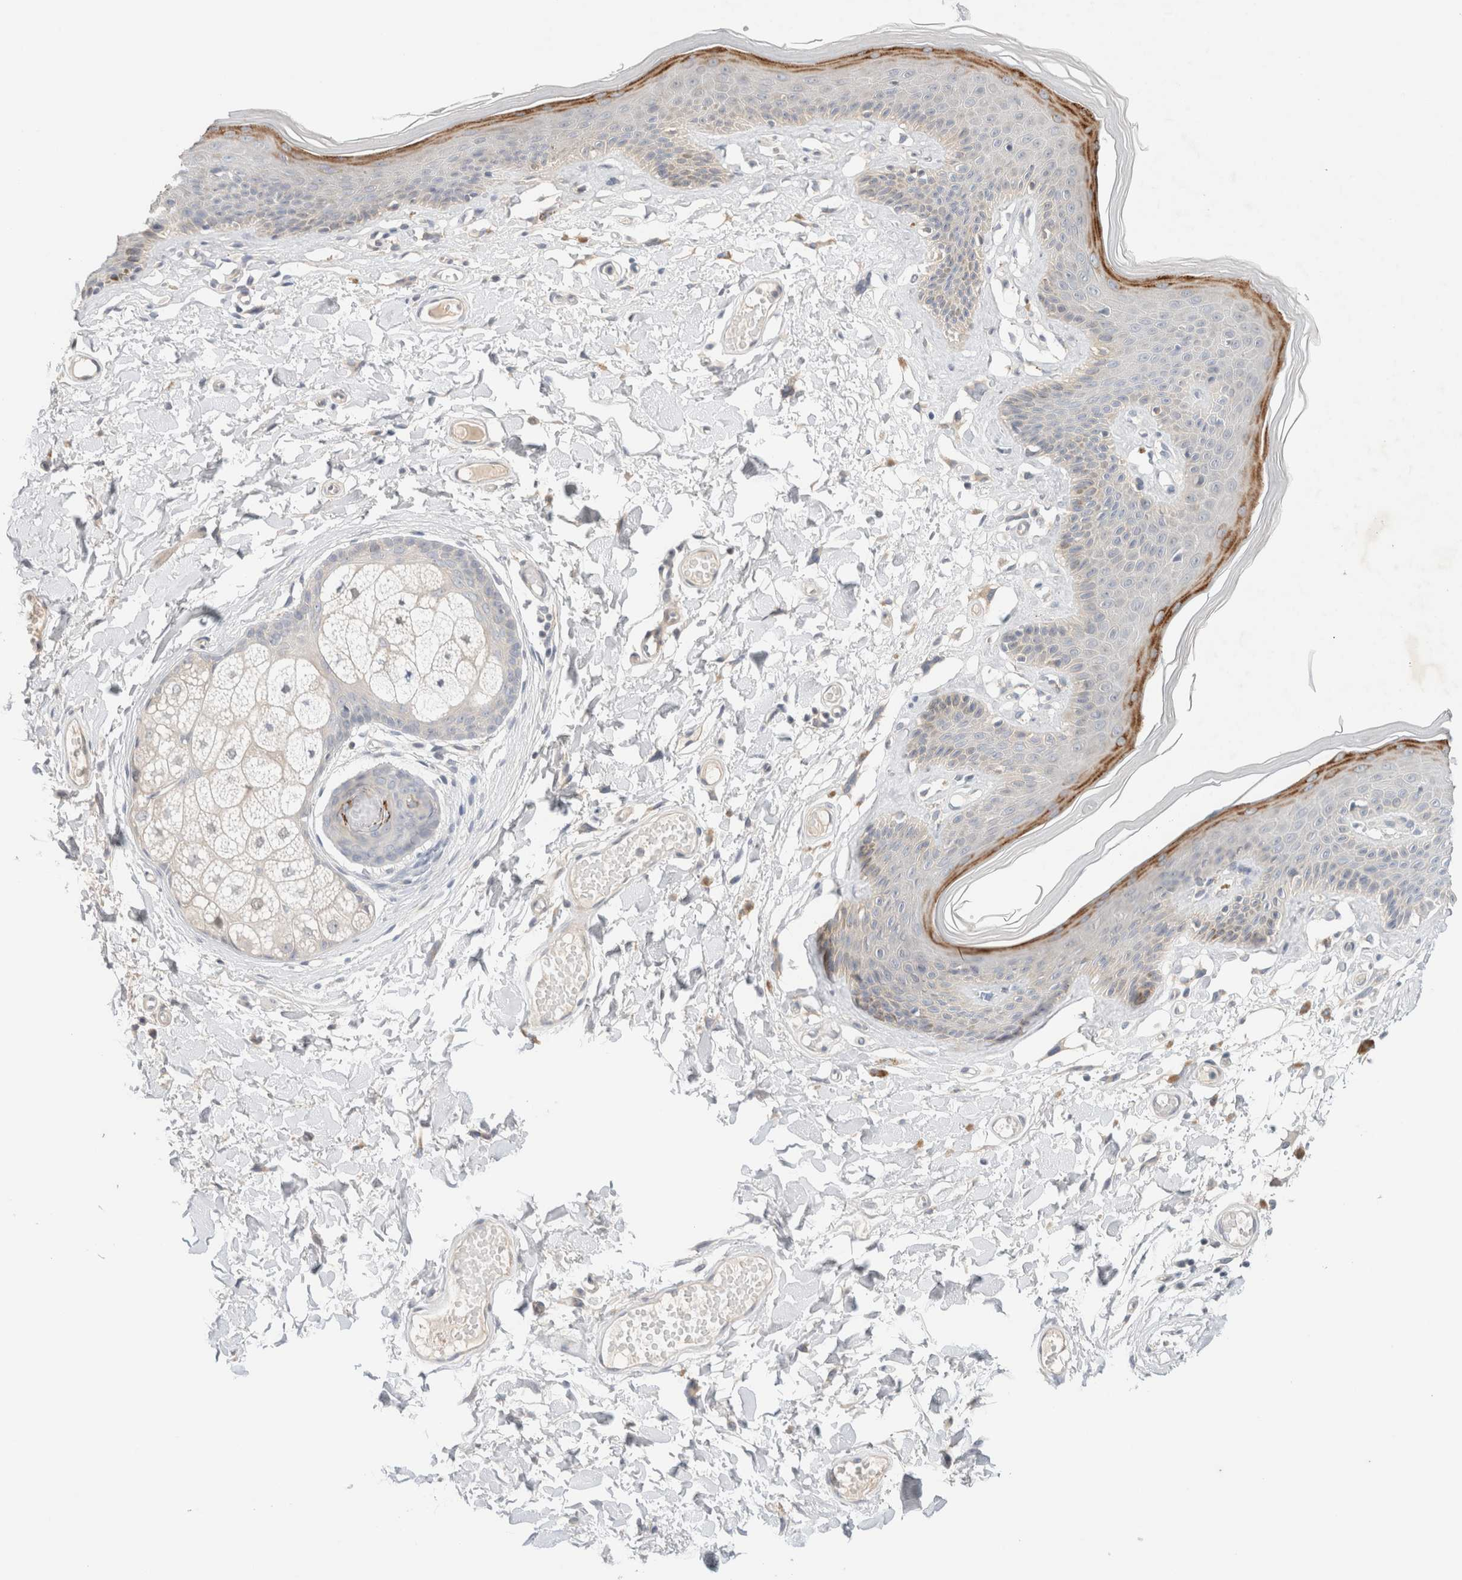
{"staining": {"intensity": "strong", "quantity": "<25%", "location": "cytoplasmic/membranous"}, "tissue": "skin", "cell_type": "Epidermal cells", "image_type": "normal", "snomed": [{"axis": "morphology", "description": "Normal tissue, NOS"}, {"axis": "topography", "description": "Vulva"}], "caption": "This is a photomicrograph of immunohistochemistry staining of unremarkable skin, which shows strong staining in the cytoplasmic/membranous of epidermal cells.", "gene": "SPRTN", "patient": {"sex": "female", "age": 73}}